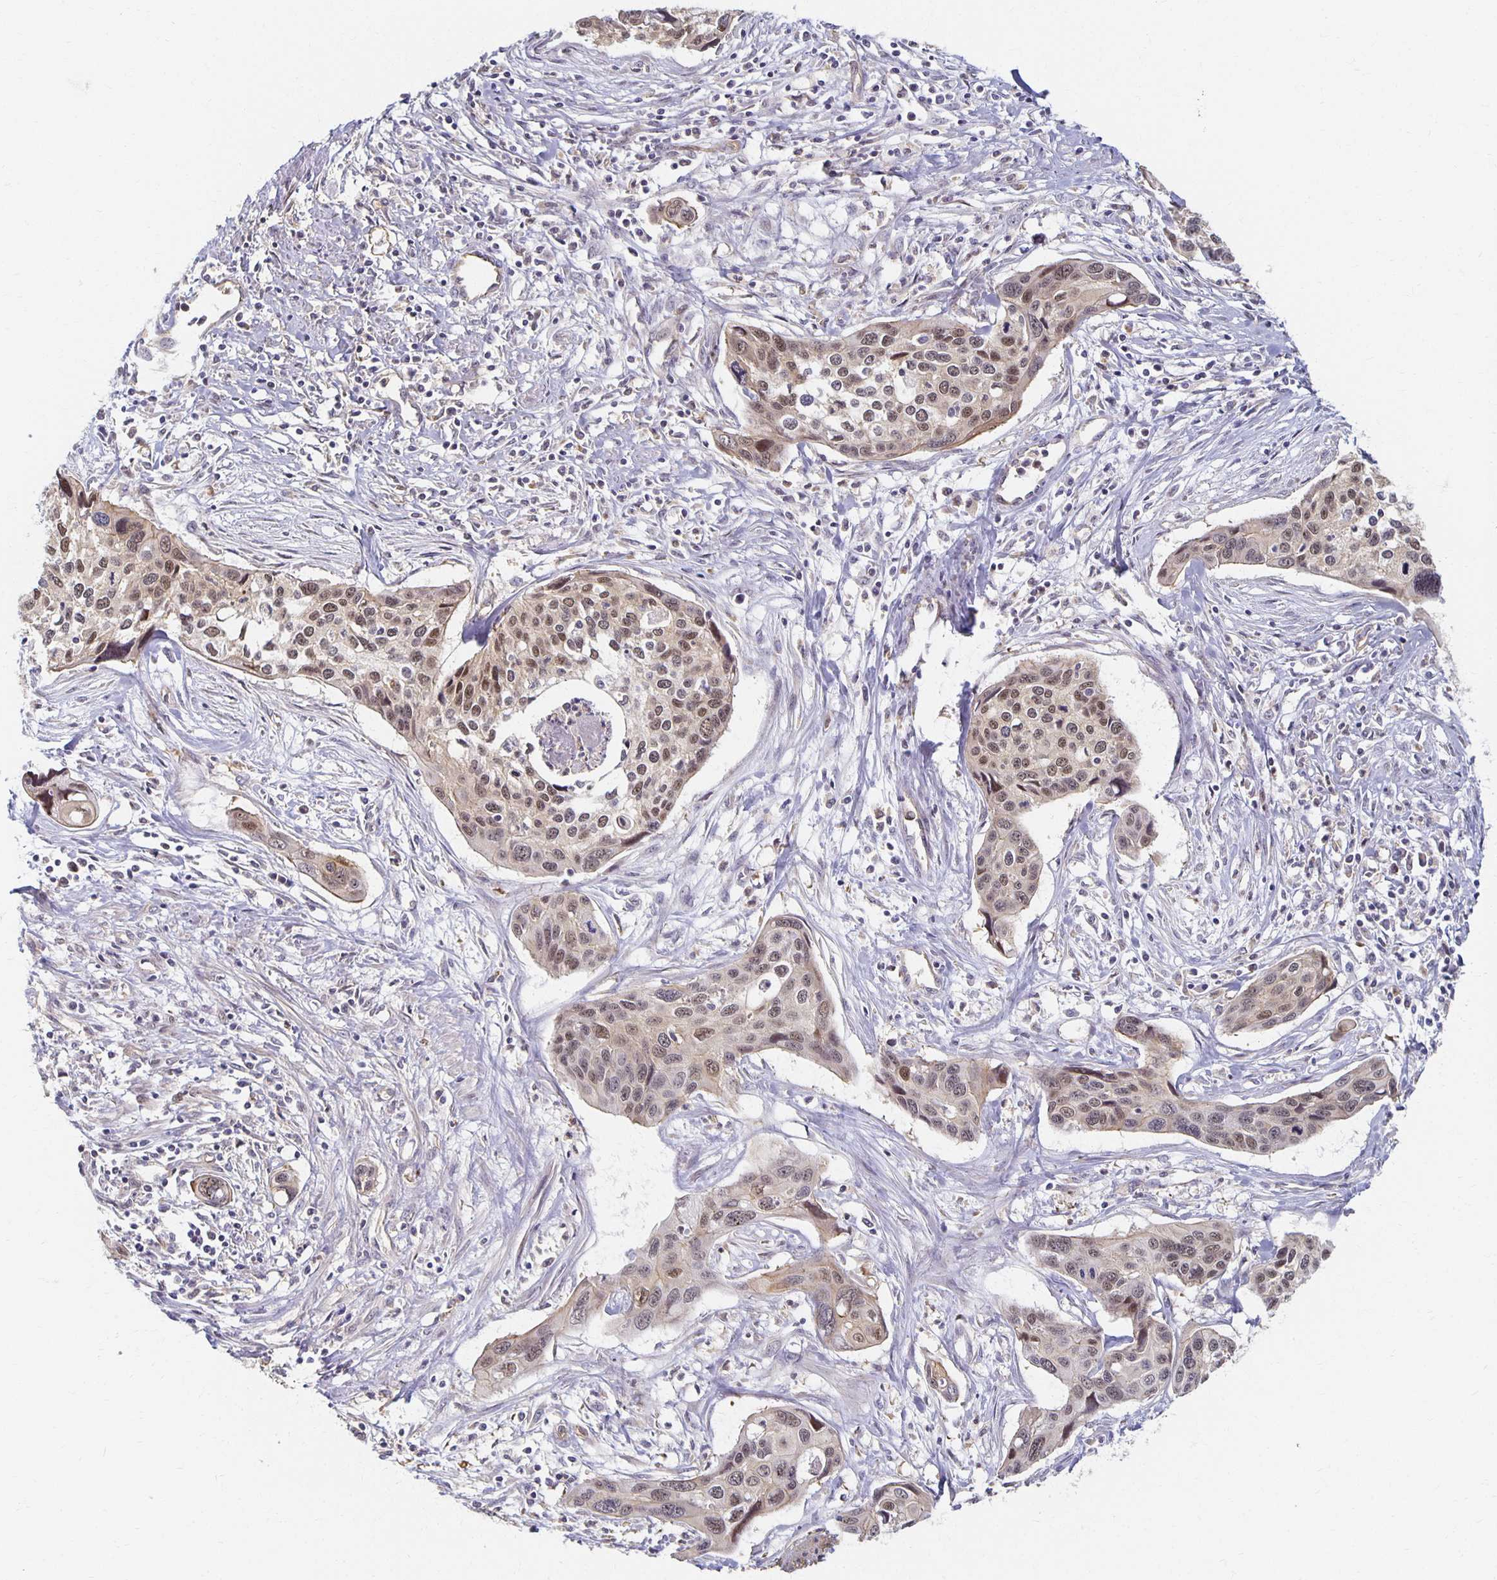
{"staining": {"intensity": "moderate", "quantity": "25%-75%", "location": "nuclear"}, "tissue": "cervical cancer", "cell_type": "Tumor cells", "image_type": "cancer", "snomed": [{"axis": "morphology", "description": "Squamous cell carcinoma, NOS"}, {"axis": "topography", "description": "Cervix"}], "caption": "The micrograph demonstrates staining of cervical cancer, revealing moderate nuclear protein staining (brown color) within tumor cells.", "gene": "SORL1", "patient": {"sex": "female", "age": 31}}